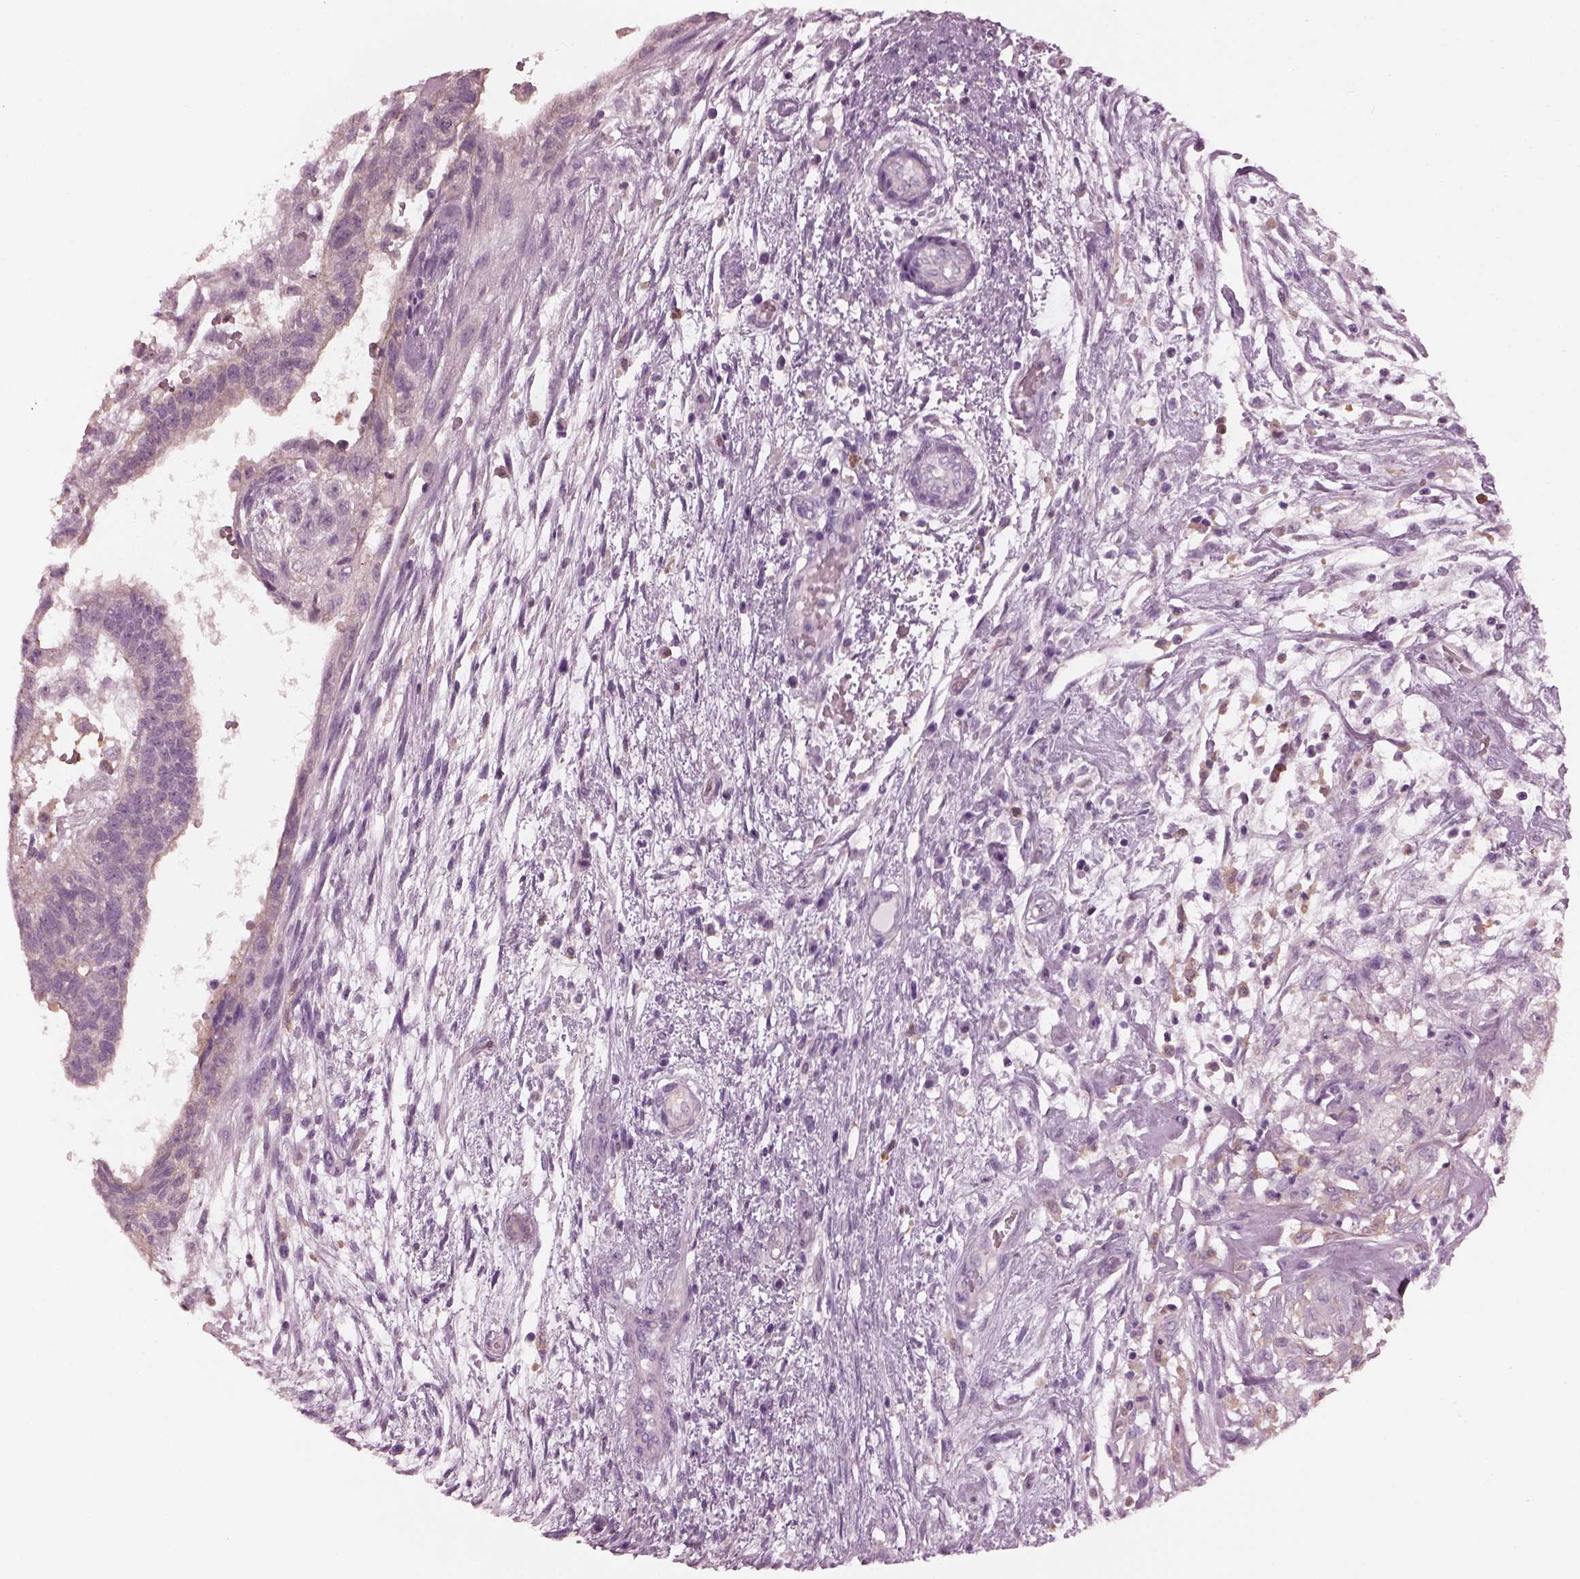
{"staining": {"intensity": "negative", "quantity": "none", "location": "none"}, "tissue": "testis cancer", "cell_type": "Tumor cells", "image_type": "cancer", "snomed": [{"axis": "morphology", "description": "Normal tissue, NOS"}, {"axis": "morphology", "description": "Carcinoma, Embryonal, NOS"}, {"axis": "topography", "description": "Testis"}, {"axis": "topography", "description": "Epididymis"}], "caption": "Immunohistochemistry of human embryonal carcinoma (testis) exhibits no staining in tumor cells.", "gene": "SHTN1", "patient": {"sex": "male", "age": 32}}